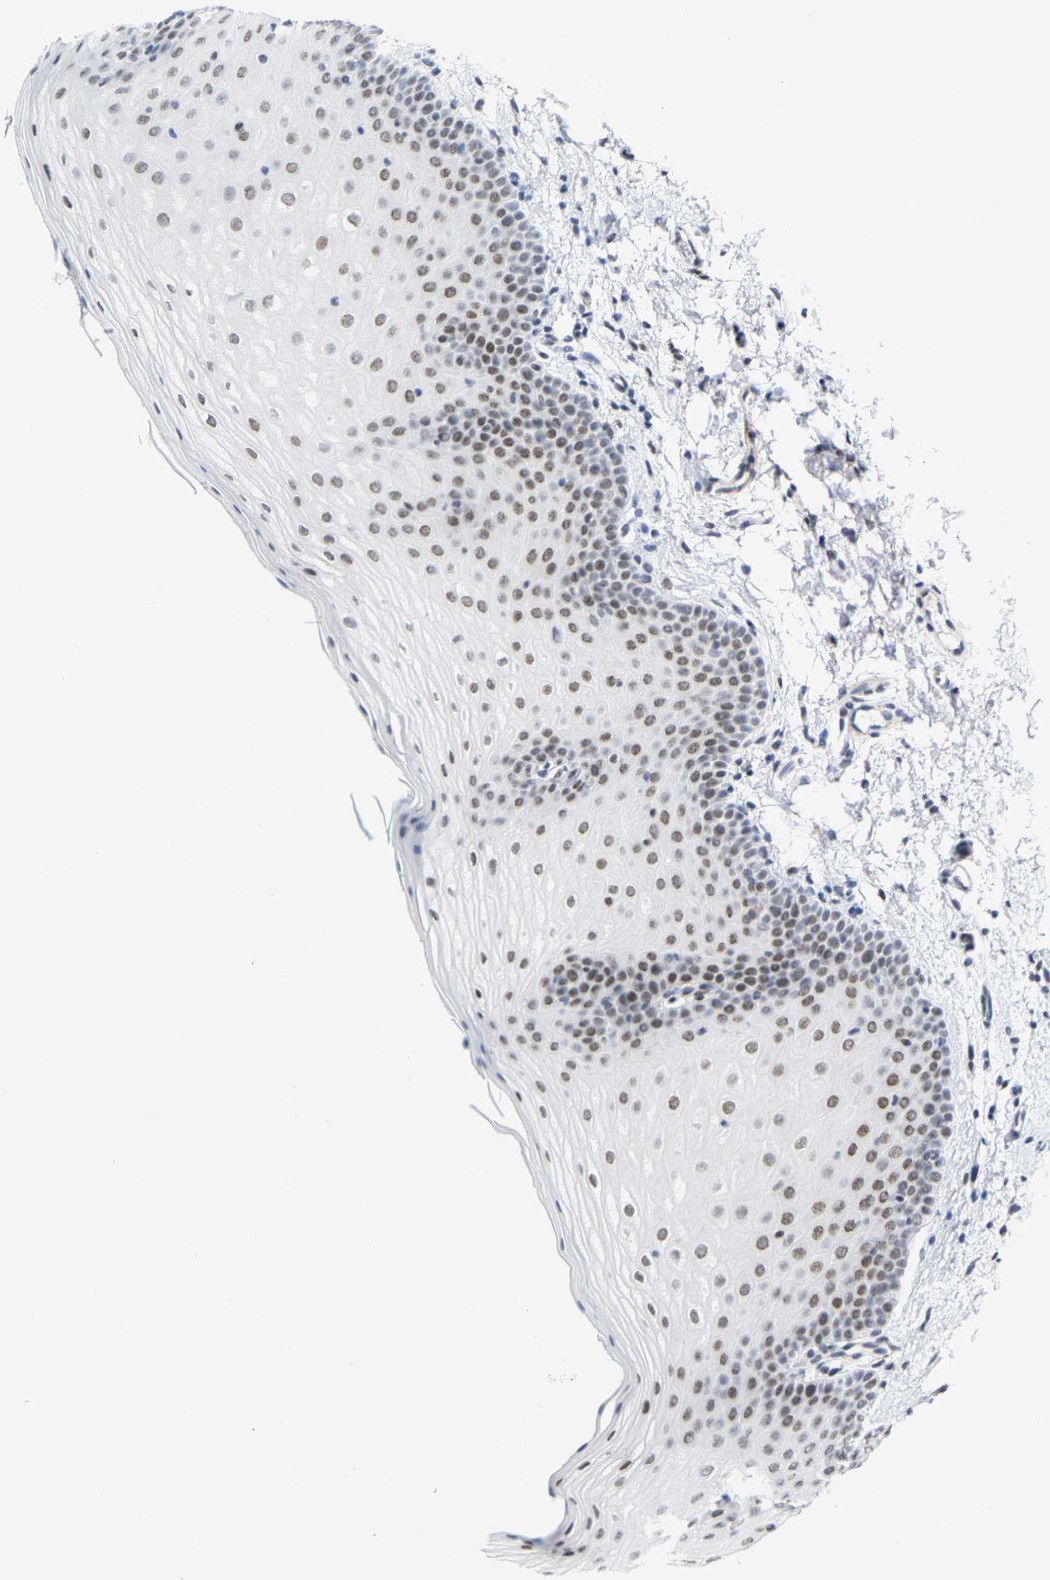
{"staining": {"intensity": "moderate", "quantity": ">75%", "location": "nuclear"}, "tissue": "oral mucosa", "cell_type": "Squamous epithelial cells", "image_type": "normal", "snomed": [{"axis": "morphology", "description": "Normal tissue, NOS"}, {"axis": "topography", "description": "Skin"}, {"axis": "topography", "description": "Oral tissue"}], "caption": "A micrograph of human oral mucosa stained for a protein exhibits moderate nuclear brown staining in squamous epithelial cells. The staining was performed using DAB to visualize the protein expression in brown, while the nuclei were stained in blue with hematoxylin (Magnification: 20x).", "gene": "FAM180A", "patient": {"sex": "male", "age": 84}}